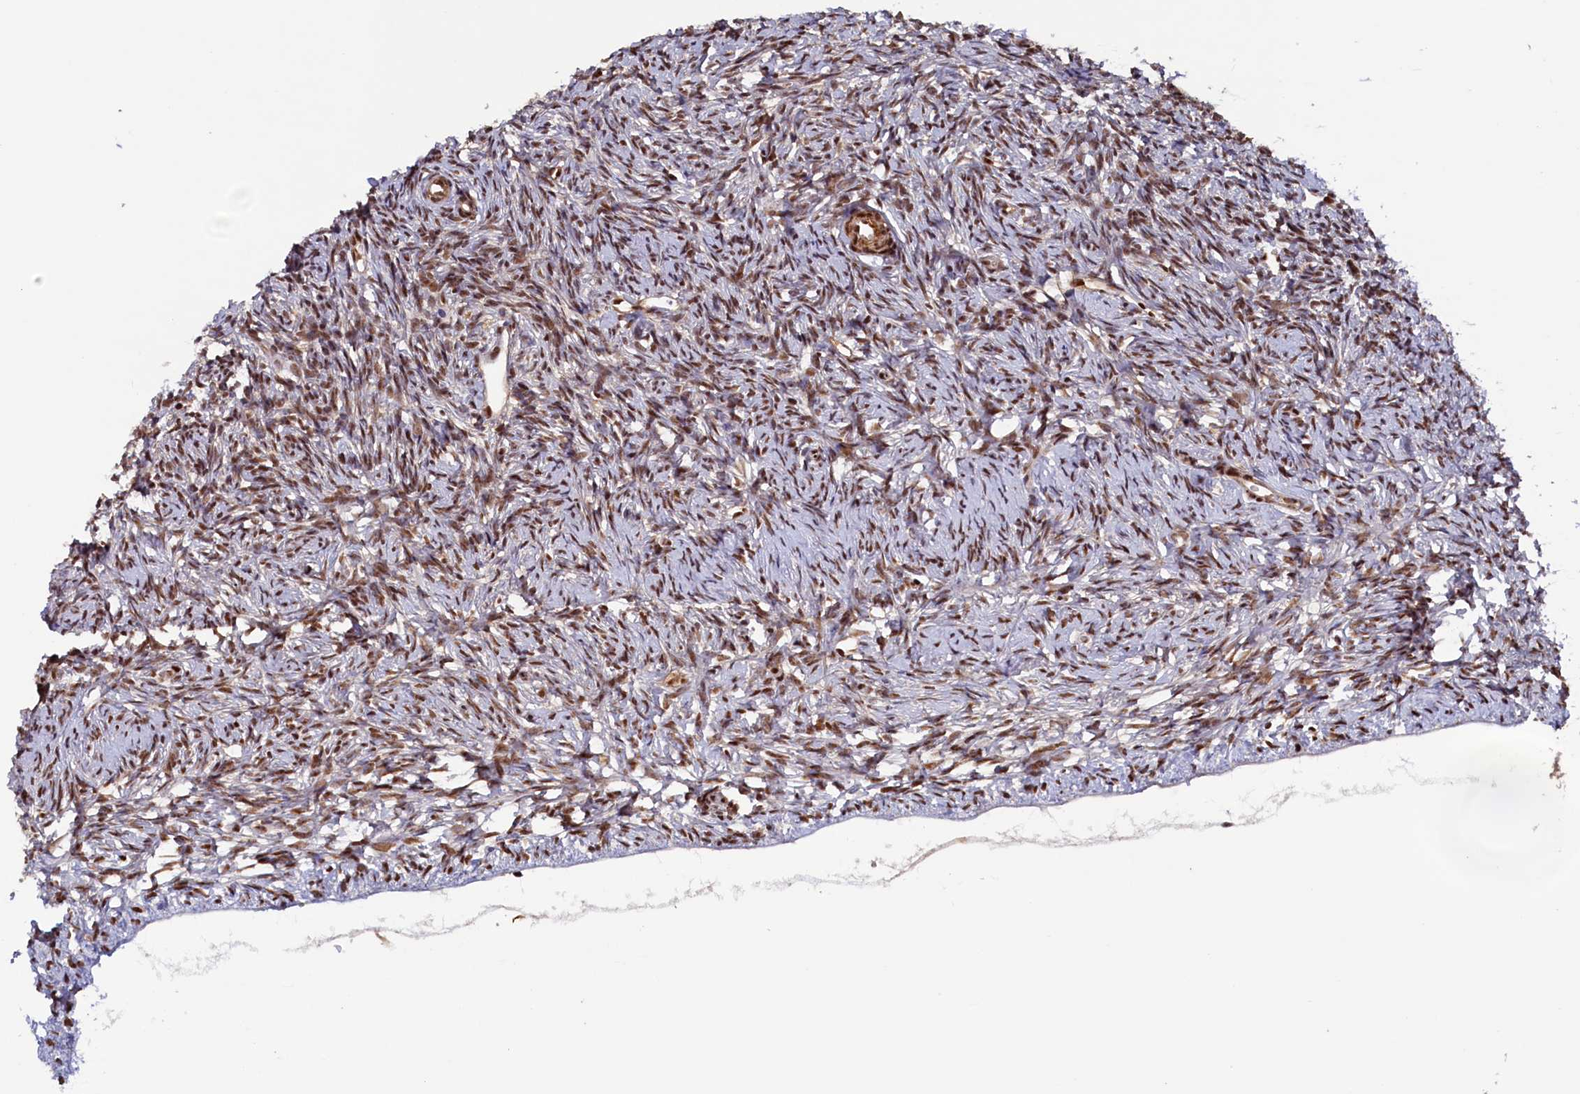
{"staining": {"intensity": "moderate", "quantity": ">75%", "location": "cytoplasmic/membranous,nuclear"}, "tissue": "ovary", "cell_type": "Ovarian stroma cells", "image_type": "normal", "snomed": [{"axis": "morphology", "description": "Normal tissue, NOS"}, {"axis": "topography", "description": "Ovary"}], "caption": "Protein staining demonstrates moderate cytoplasmic/membranous,nuclear positivity in approximately >75% of ovarian stroma cells in benign ovary. (Stains: DAB (3,3'-diaminobenzidine) in brown, nuclei in blue, Microscopy: brightfield microscopy at high magnification).", "gene": "ZC3H18", "patient": {"sex": "female", "age": 51}}